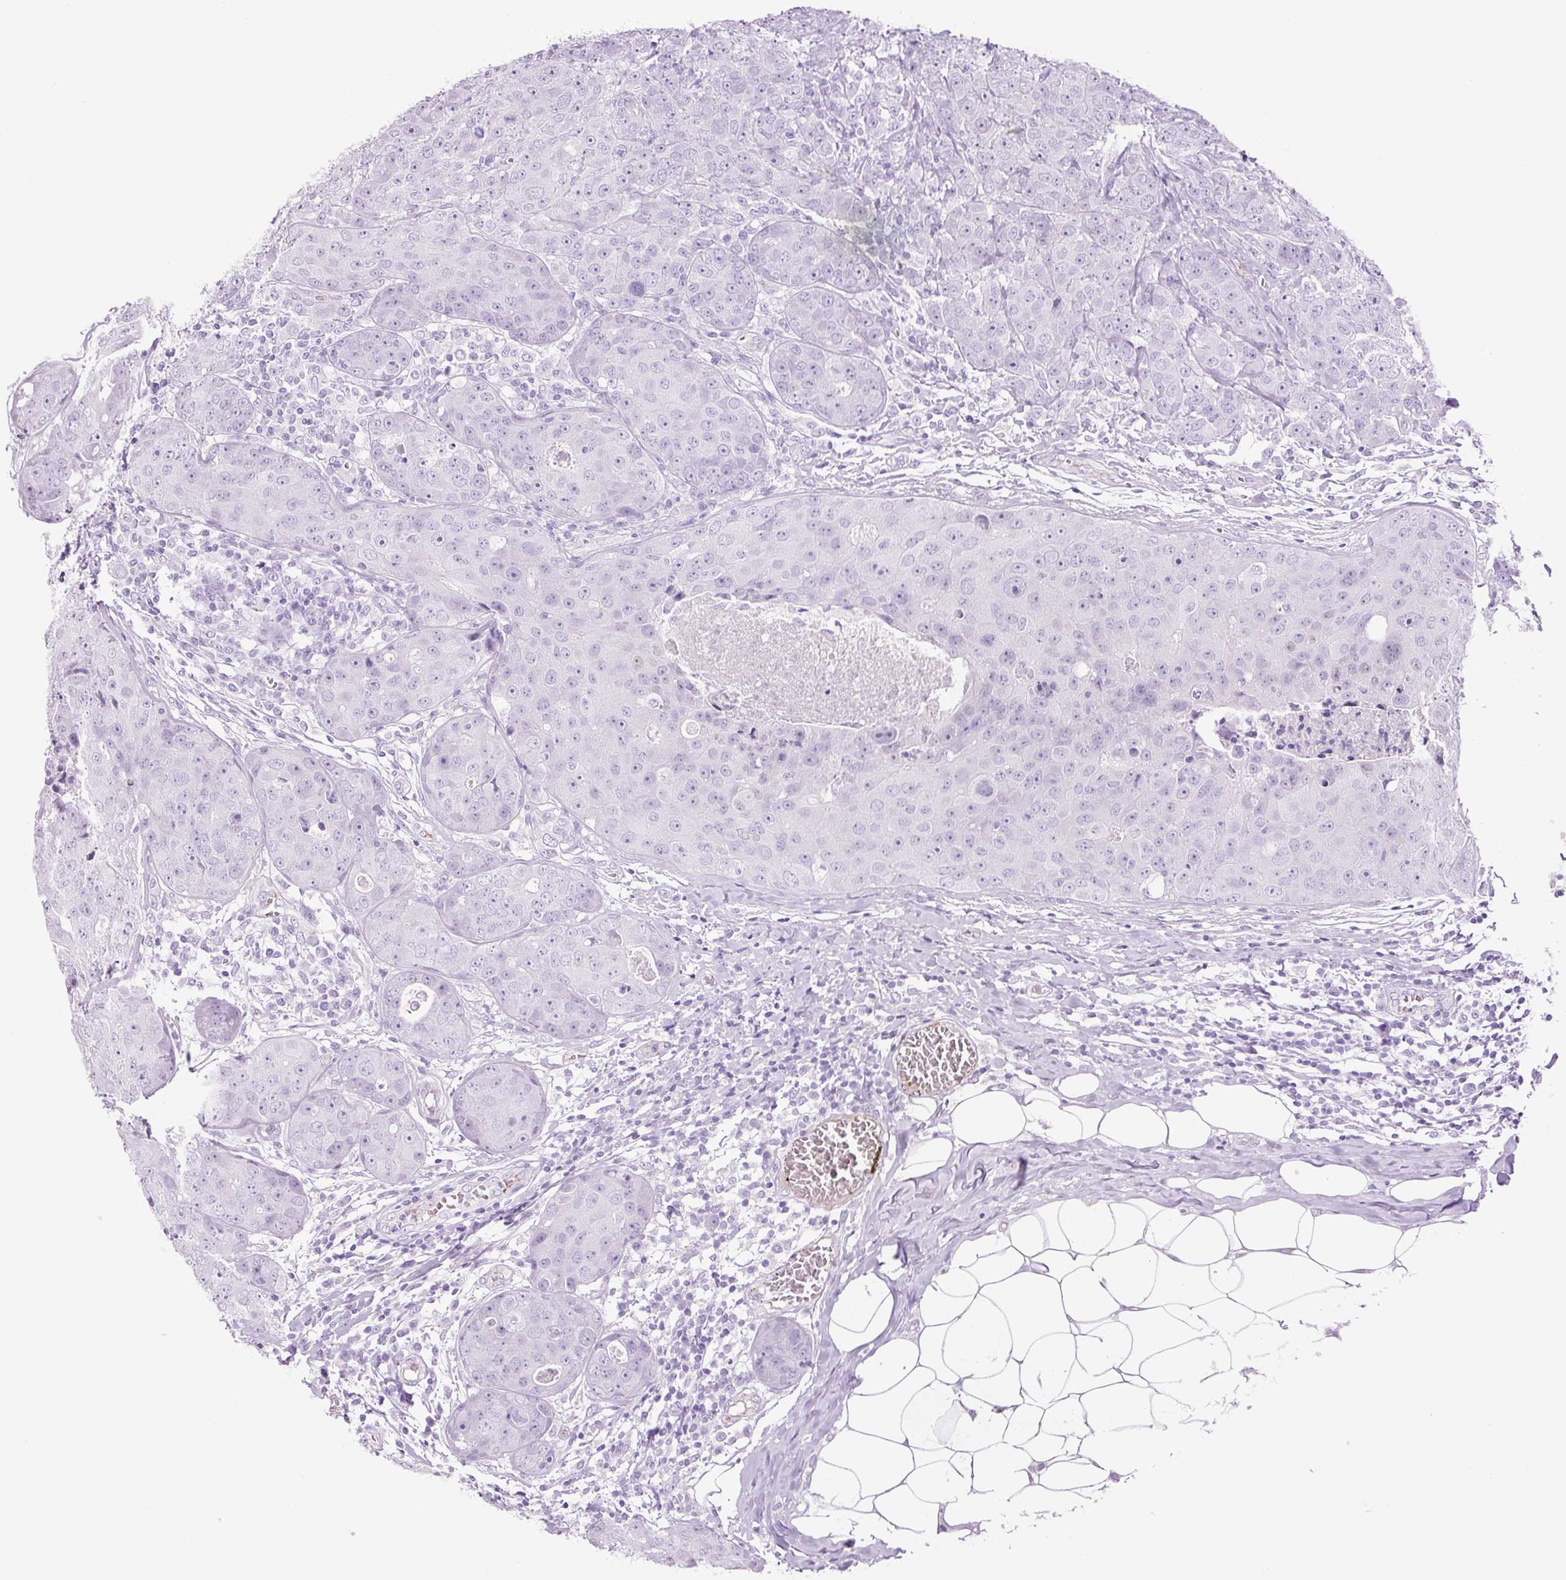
{"staining": {"intensity": "negative", "quantity": "none", "location": "none"}, "tissue": "breast cancer", "cell_type": "Tumor cells", "image_type": "cancer", "snomed": [{"axis": "morphology", "description": "Duct carcinoma"}, {"axis": "topography", "description": "Breast"}], "caption": "High power microscopy photomicrograph of an immunohistochemistry image of breast cancer (intraductal carcinoma), revealing no significant positivity in tumor cells.", "gene": "ADSS1", "patient": {"sex": "female", "age": 43}}